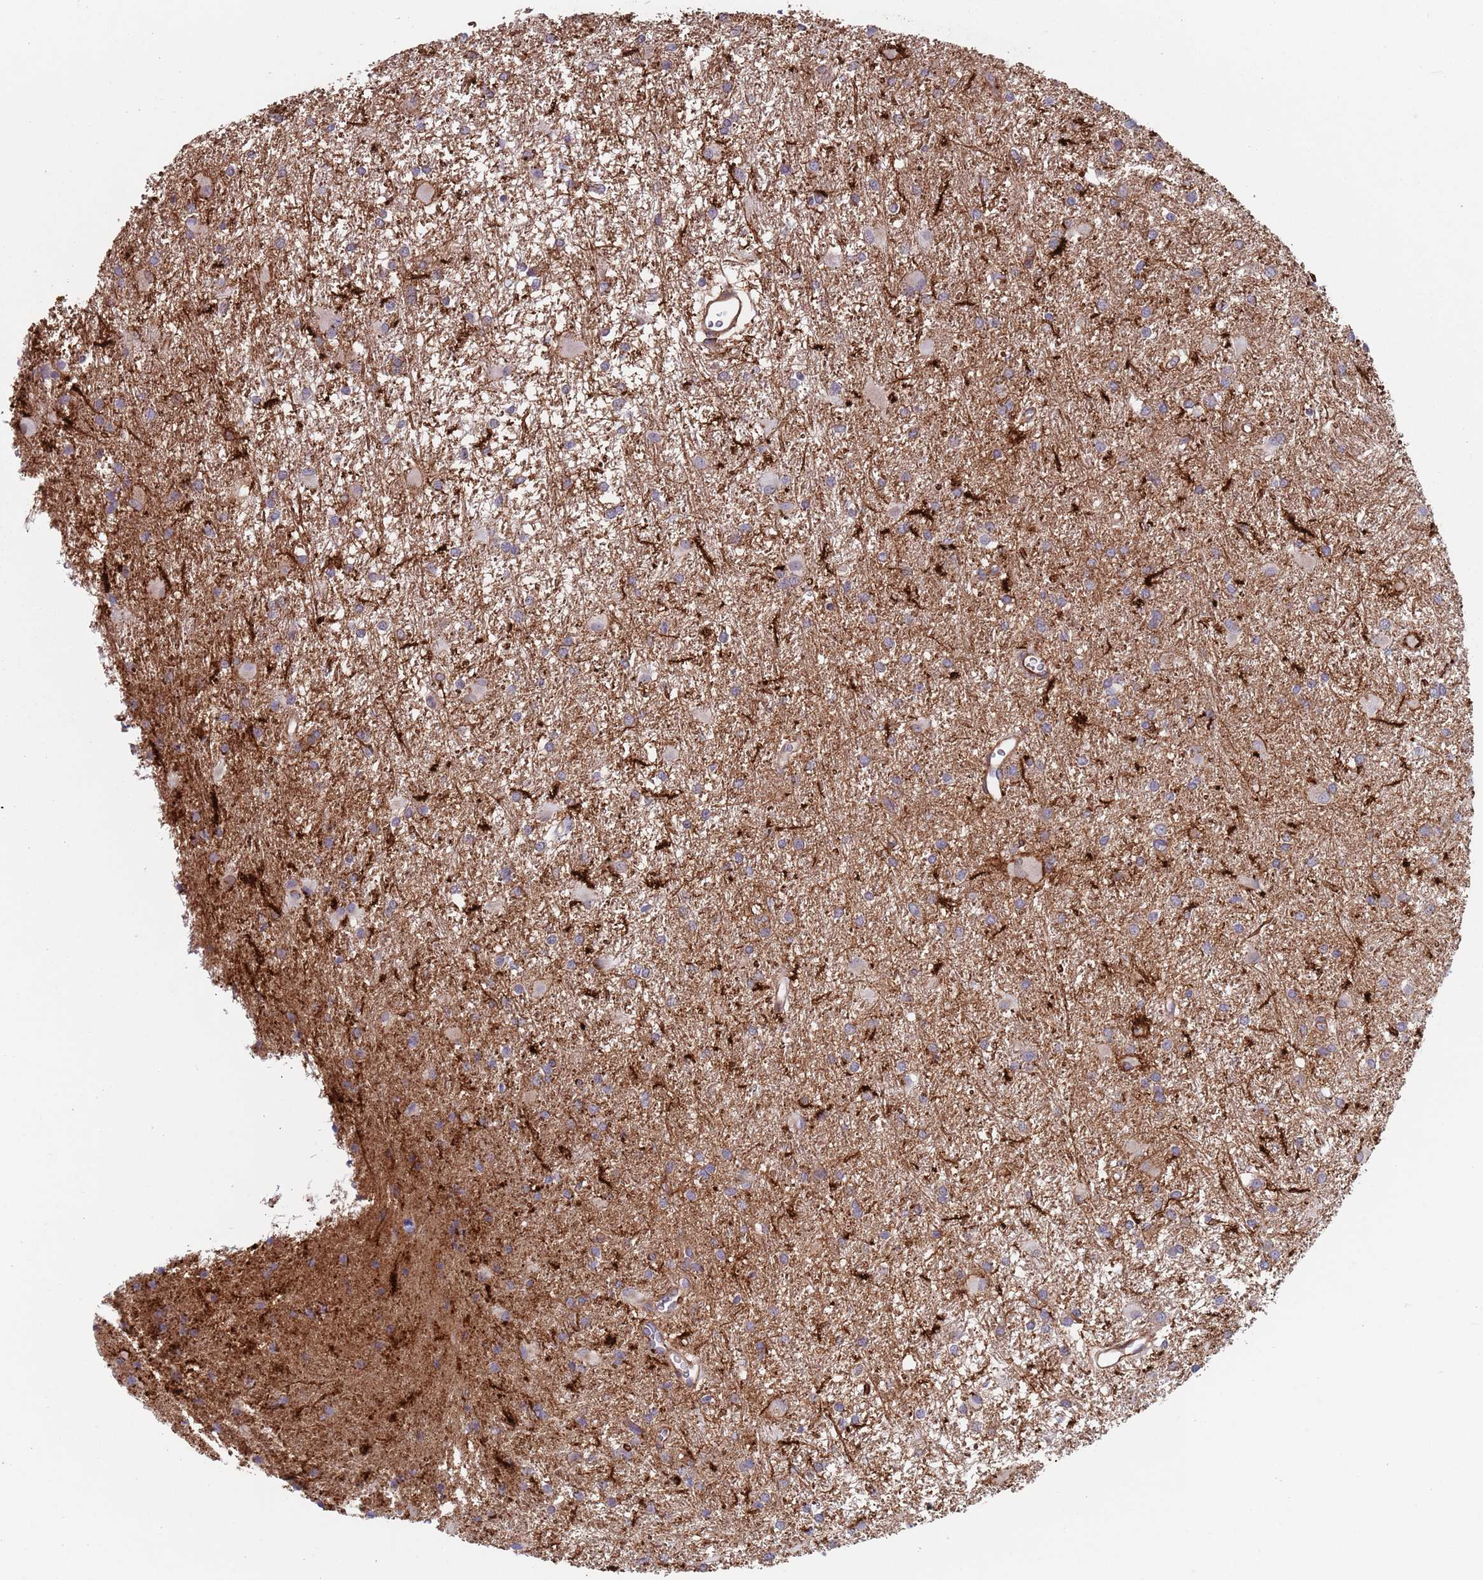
{"staining": {"intensity": "weak", "quantity": "<25%", "location": "cytoplasmic/membranous"}, "tissue": "glioma", "cell_type": "Tumor cells", "image_type": "cancer", "snomed": [{"axis": "morphology", "description": "Glioma, malignant, High grade"}, {"axis": "topography", "description": "Brain"}], "caption": "Image shows no significant protein expression in tumor cells of glioma.", "gene": "RNF144A", "patient": {"sex": "female", "age": 50}}